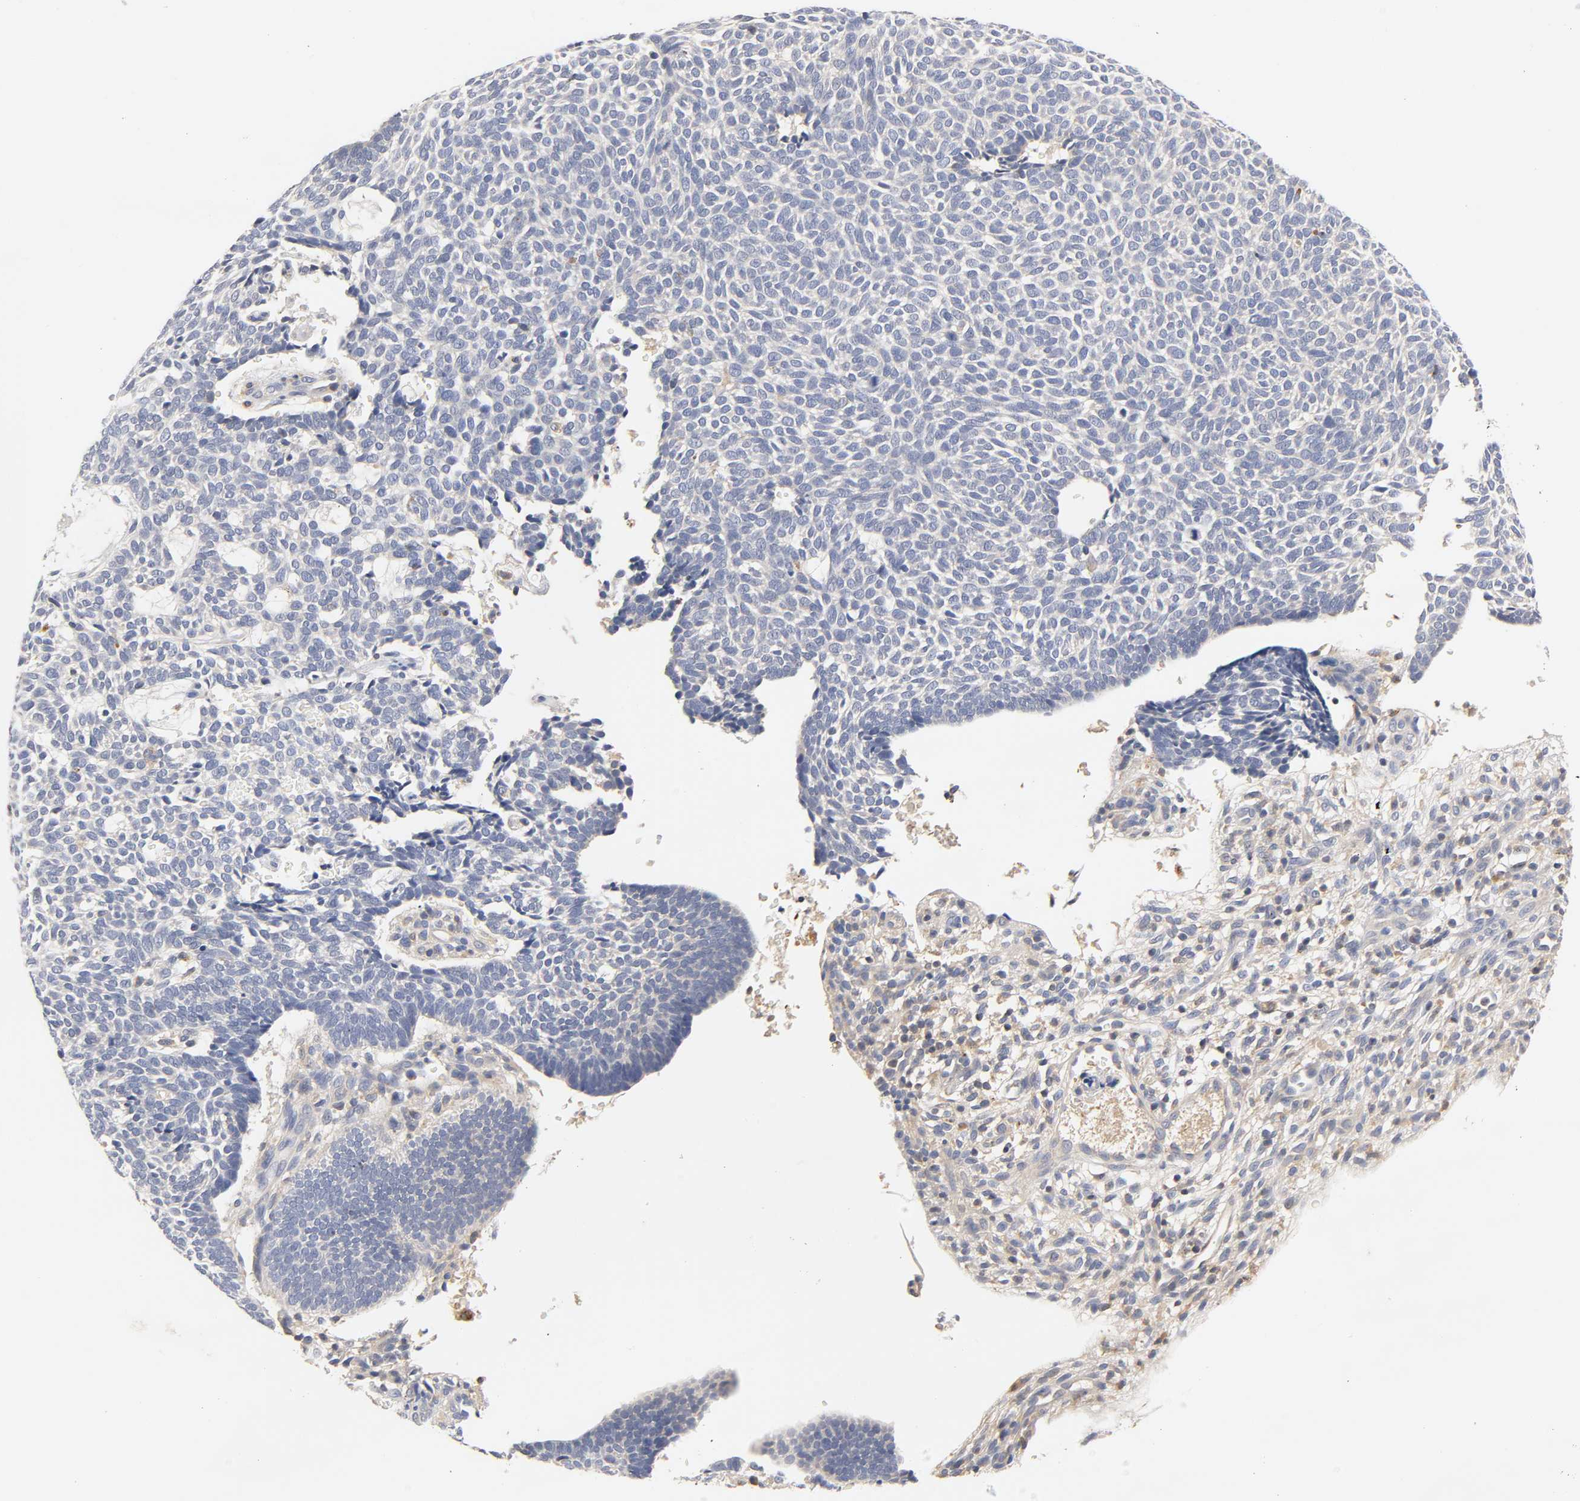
{"staining": {"intensity": "negative", "quantity": "none", "location": "none"}, "tissue": "skin cancer", "cell_type": "Tumor cells", "image_type": "cancer", "snomed": [{"axis": "morphology", "description": "Normal tissue, NOS"}, {"axis": "morphology", "description": "Basal cell carcinoma"}, {"axis": "topography", "description": "Skin"}], "caption": "This is an immunohistochemistry histopathology image of human skin cancer (basal cell carcinoma). There is no staining in tumor cells.", "gene": "RHOA", "patient": {"sex": "male", "age": 87}}